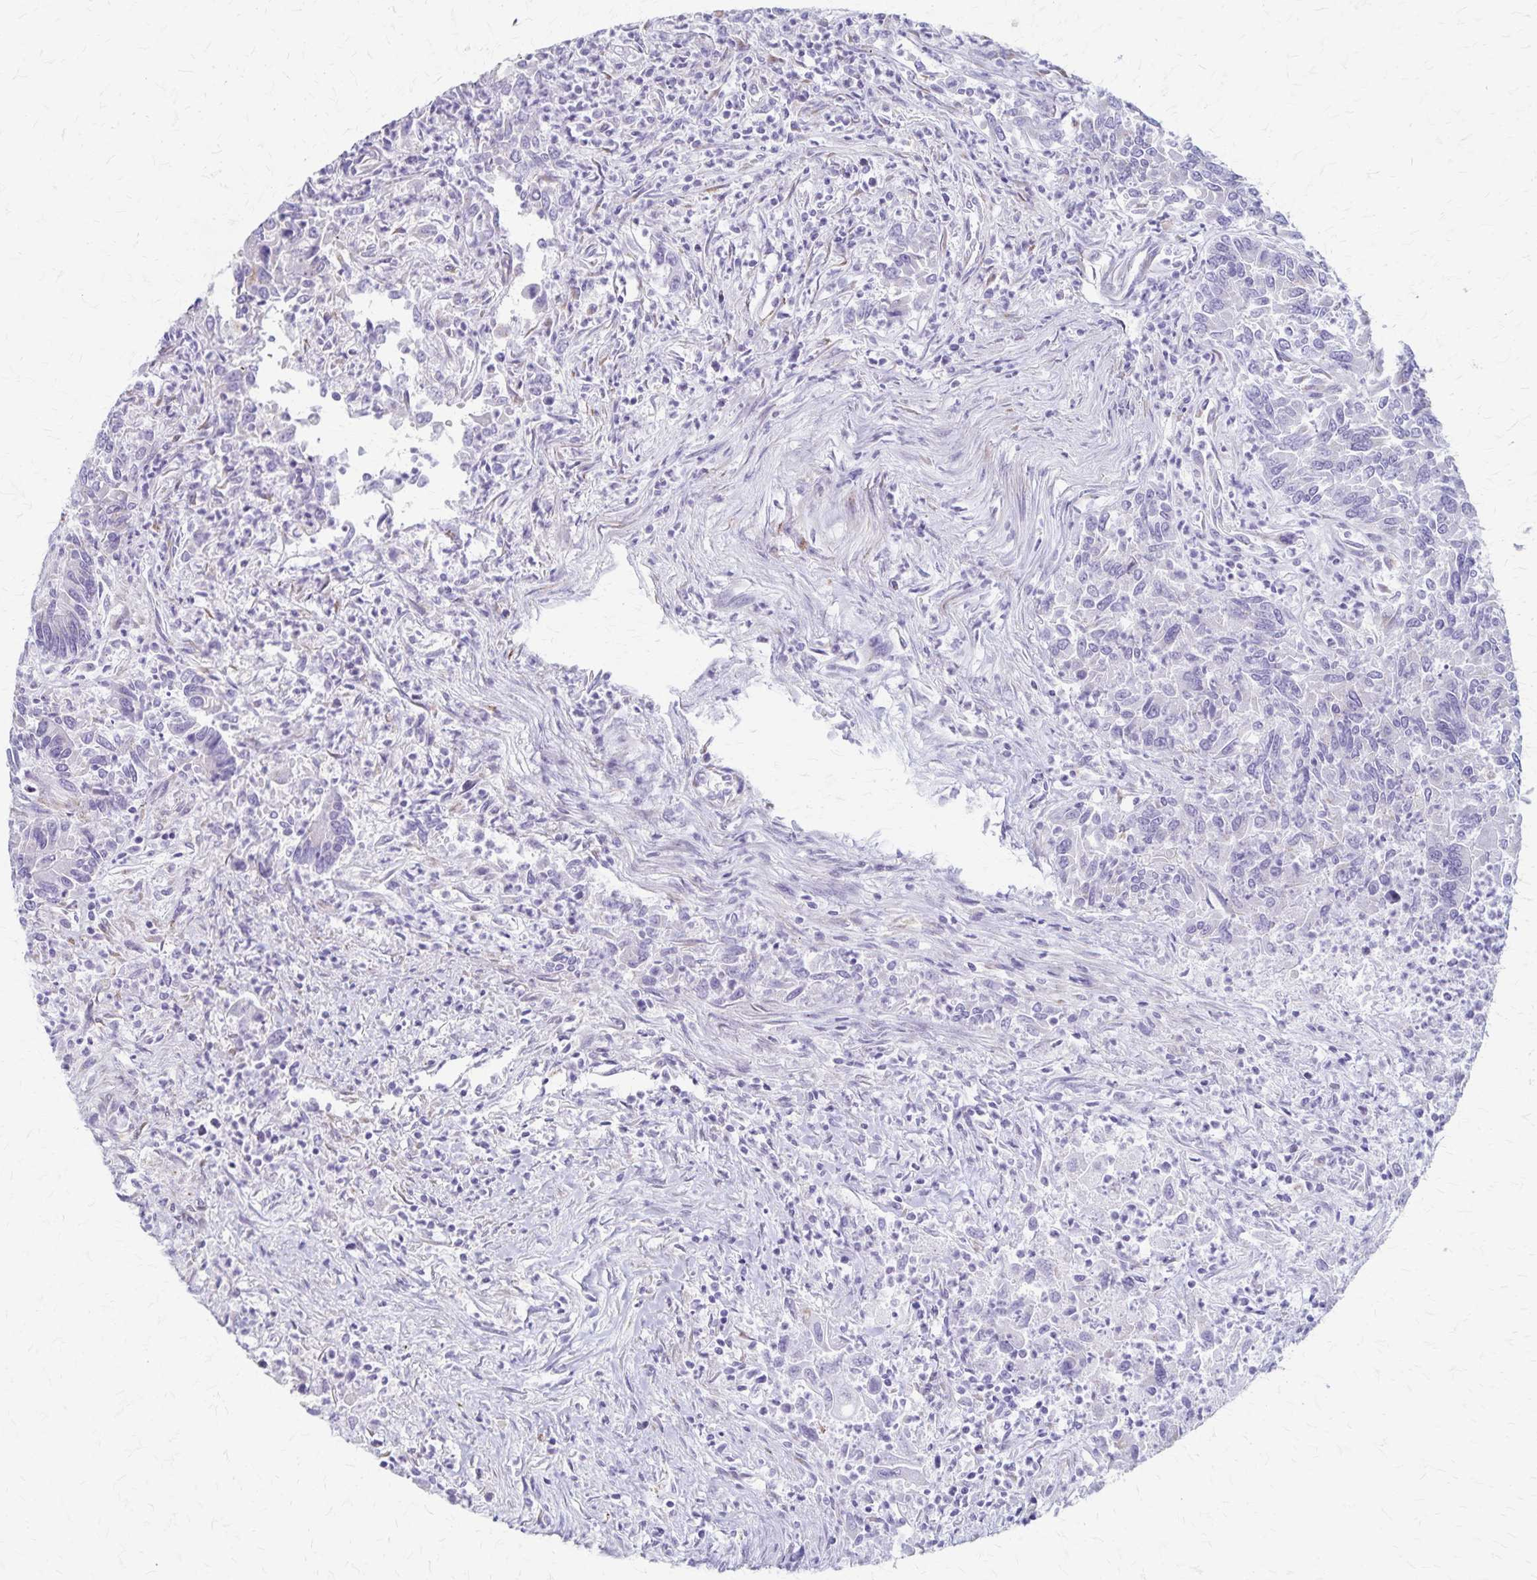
{"staining": {"intensity": "negative", "quantity": "none", "location": "none"}, "tissue": "colorectal cancer", "cell_type": "Tumor cells", "image_type": "cancer", "snomed": [{"axis": "morphology", "description": "Adenocarcinoma, NOS"}, {"axis": "topography", "description": "Colon"}], "caption": "High power microscopy histopathology image of an IHC micrograph of colorectal cancer, revealing no significant positivity in tumor cells.", "gene": "MCFD2", "patient": {"sex": "female", "age": 67}}